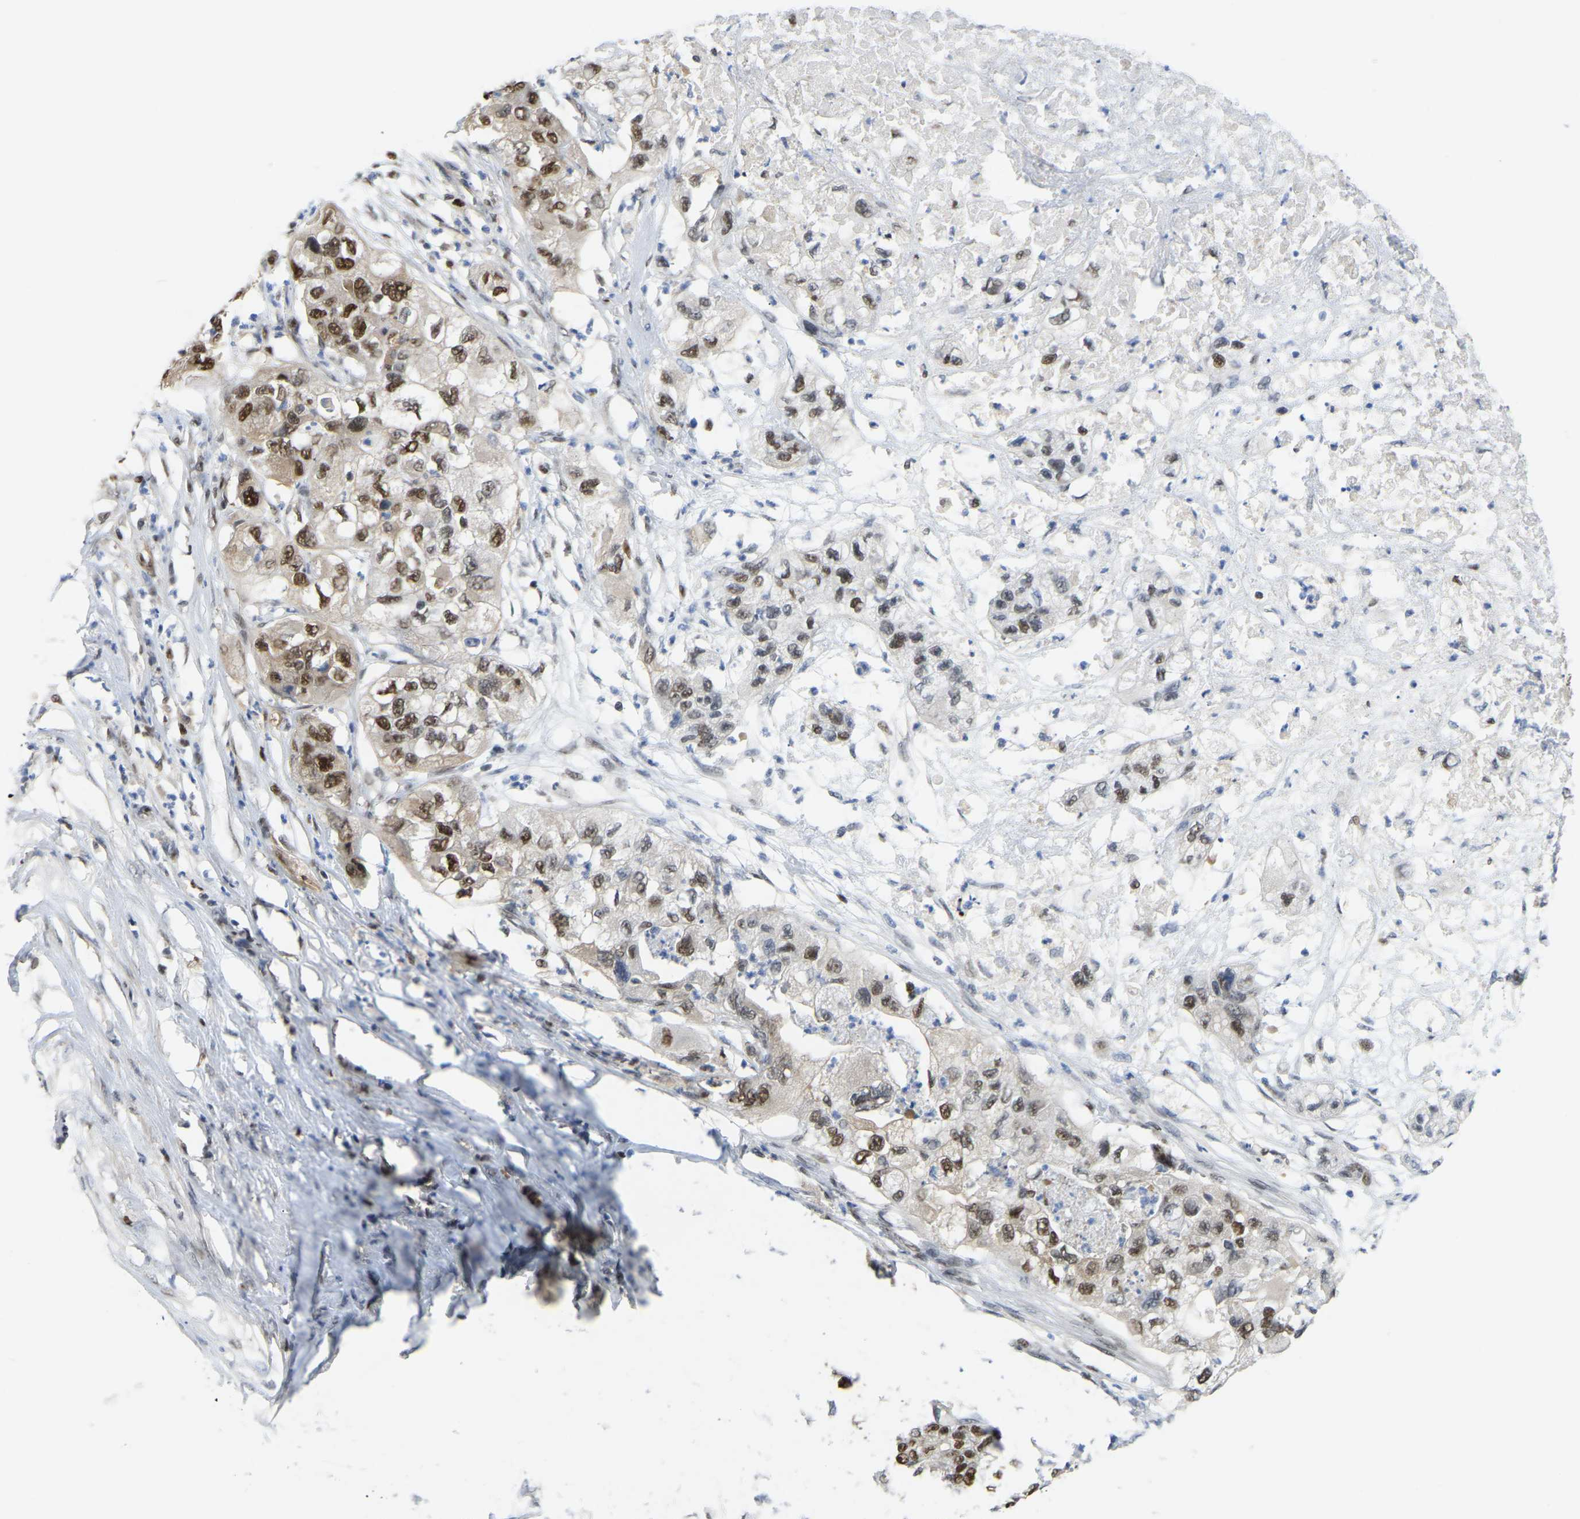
{"staining": {"intensity": "strong", "quantity": ">75%", "location": "nuclear"}, "tissue": "pancreatic cancer", "cell_type": "Tumor cells", "image_type": "cancer", "snomed": [{"axis": "morphology", "description": "Adenocarcinoma, NOS"}, {"axis": "topography", "description": "Pancreas"}], "caption": "High-power microscopy captured an immunohistochemistry histopathology image of pancreatic cancer, revealing strong nuclear expression in approximately >75% of tumor cells.", "gene": "KLRG2", "patient": {"sex": "female", "age": 78}}